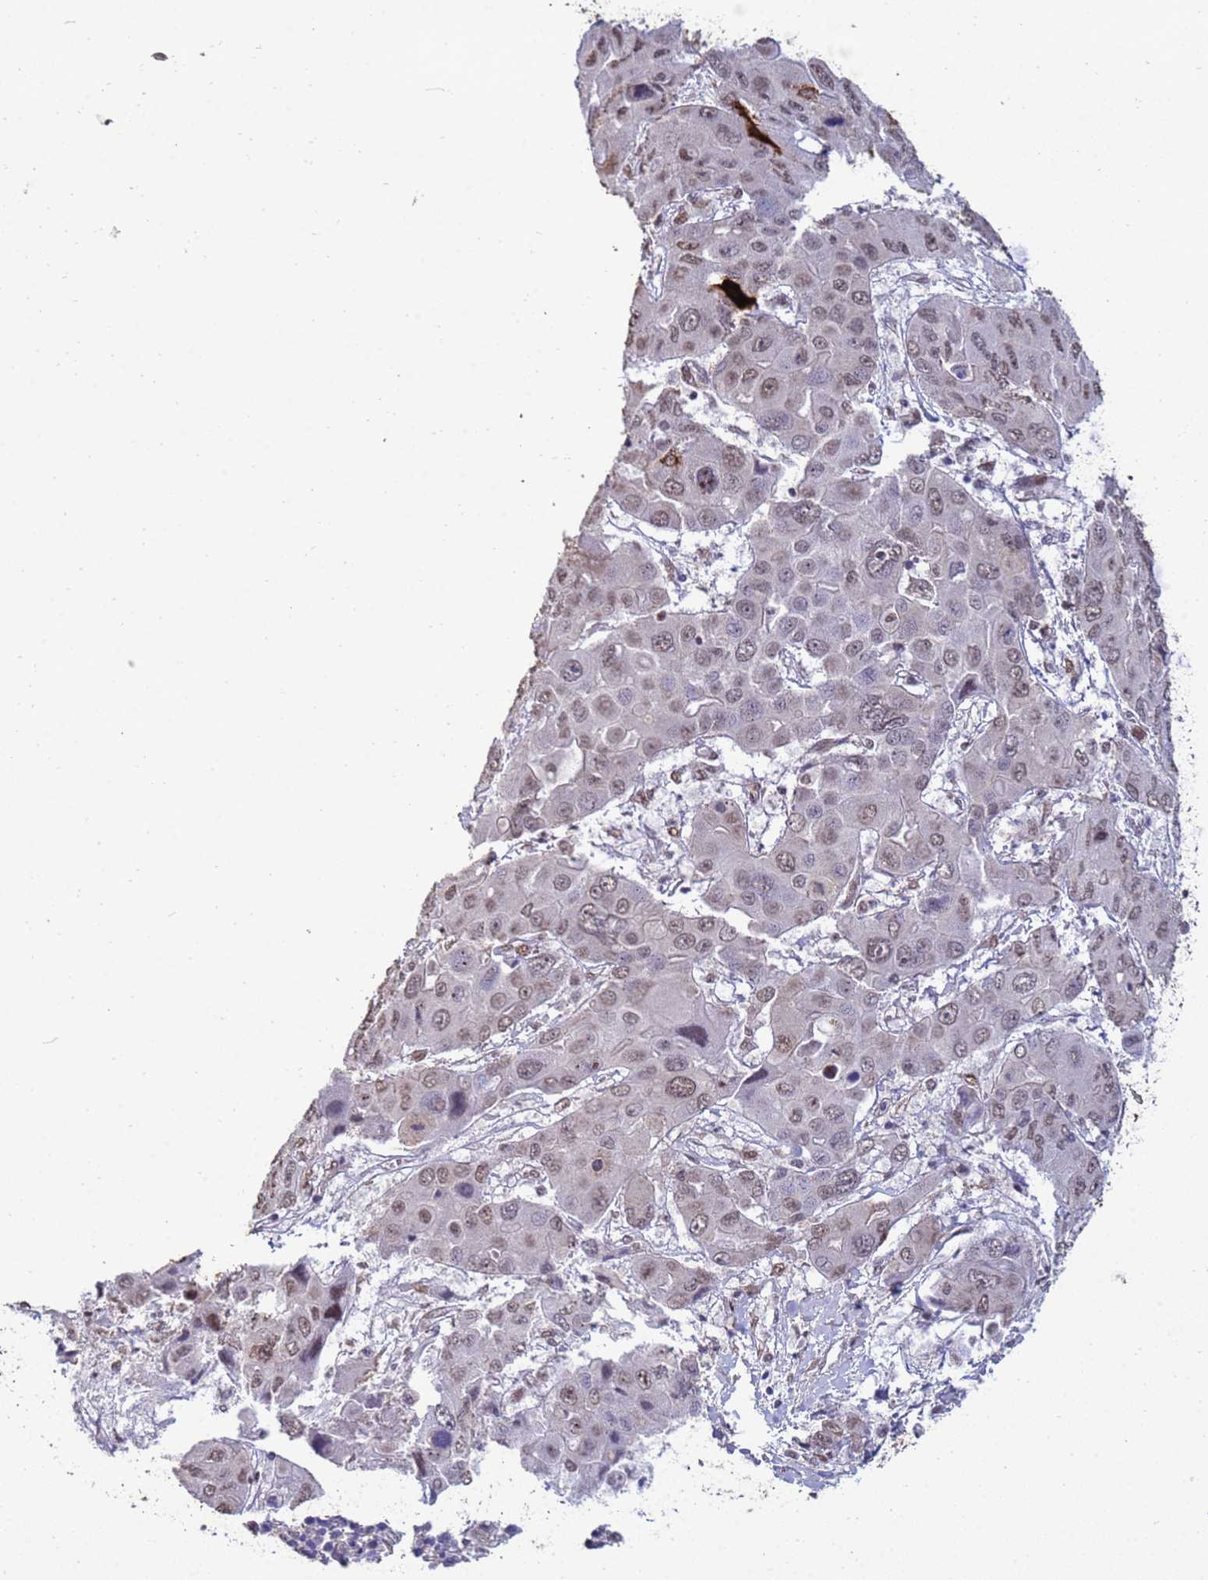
{"staining": {"intensity": "weak", "quantity": ">75%", "location": "nuclear"}, "tissue": "liver cancer", "cell_type": "Tumor cells", "image_type": "cancer", "snomed": [{"axis": "morphology", "description": "Cholangiocarcinoma"}, {"axis": "topography", "description": "Liver"}], "caption": "Liver cholangiocarcinoma was stained to show a protein in brown. There is low levels of weak nuclear expression in approximately >75% of tumor cells.", "gene": "TRIP6", "patient": {"sex": "male", "age": 67}}